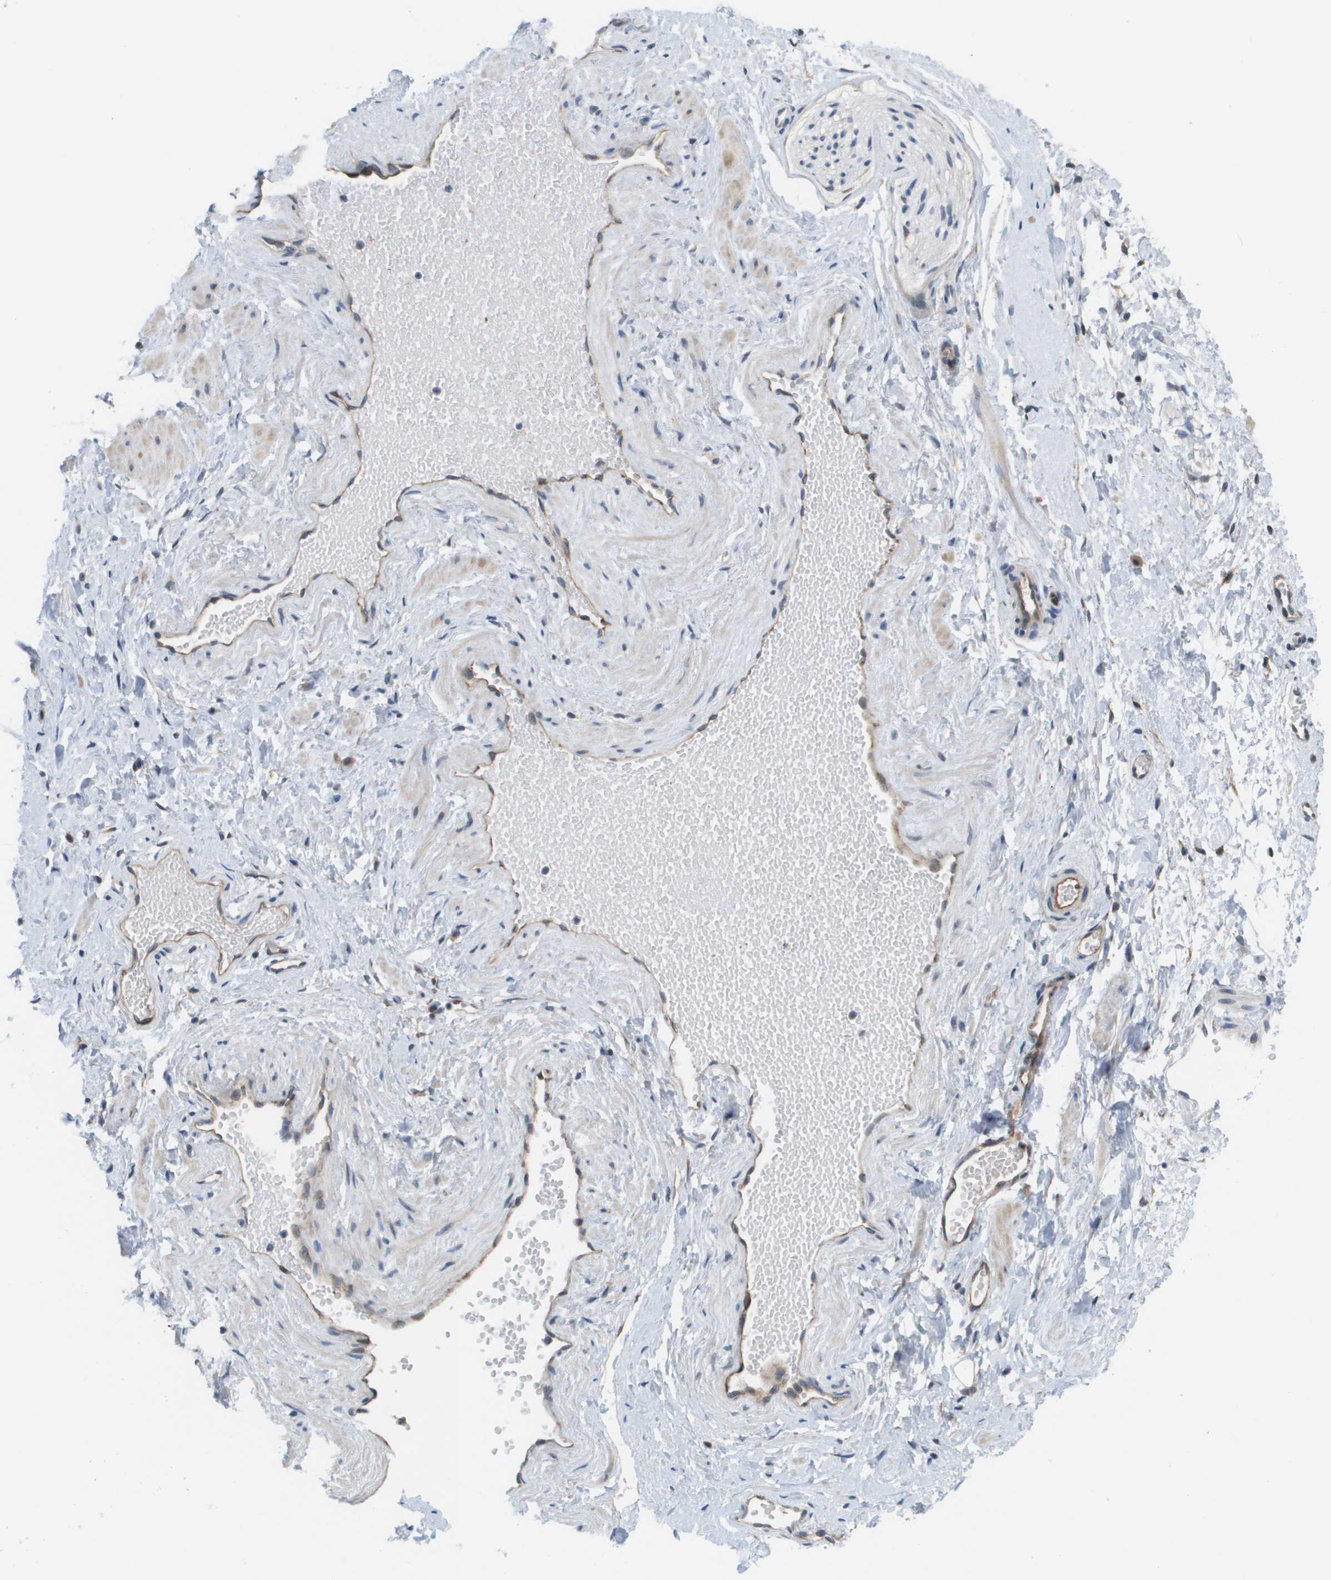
{"staining": {"intensity": "negative", "quantity": "none", "location": "none"}, "tissue": "adipose tissue", "cell_type": "Adipocytes", "image_type": "normal", "snomed": [{"axis": "morphology", "description": "Normal tissue, NOS"}, {"axis": "topography", "description": "Soft tissue"}, {"axis": "topography", "description": "Vascular tissue"}], "caption": "Immunohistochemistry of normal human adipose tissue displays no positivity in adipocytes. Nuclei are stained in blue.", "gene": "MARCHF8", "patient": {"sex": "female", "age": 35}}